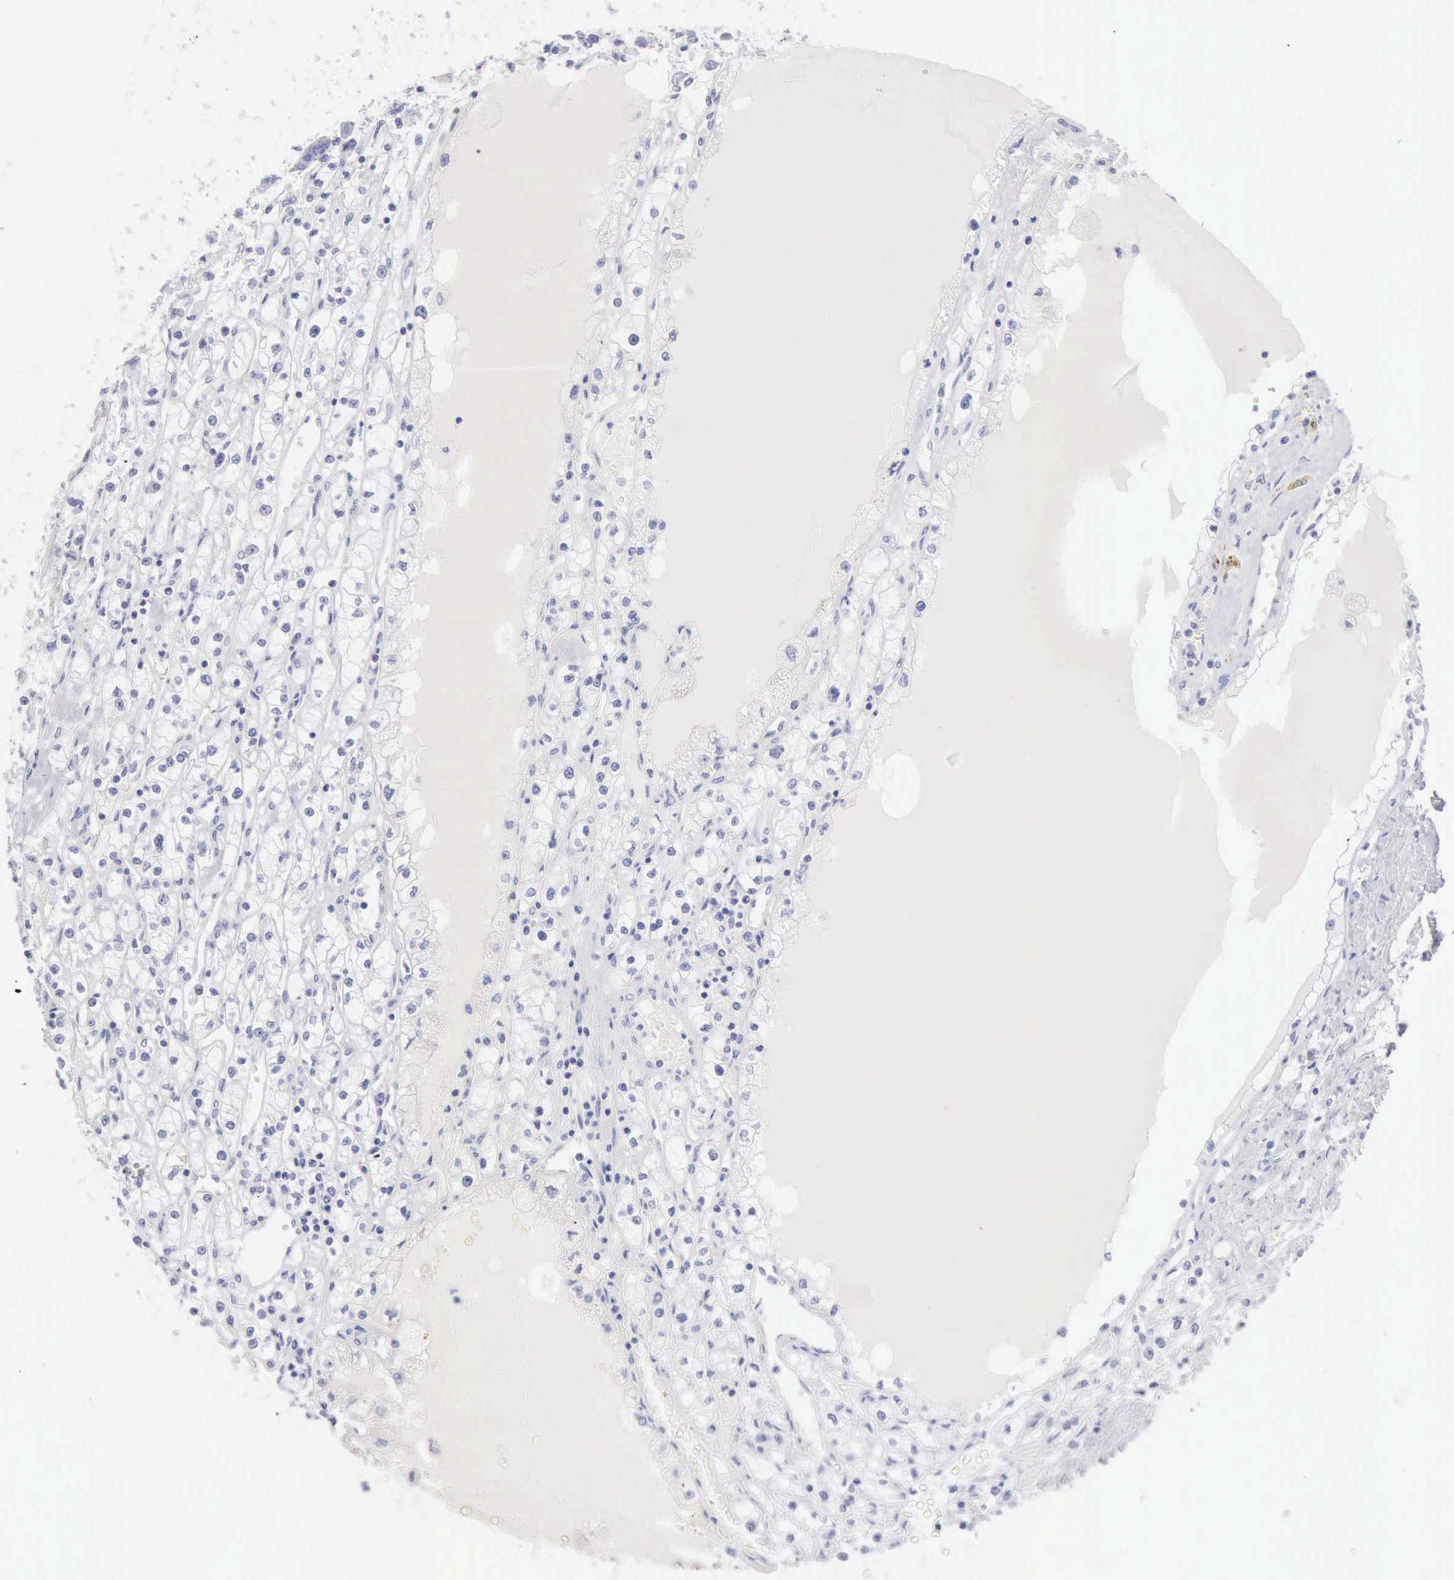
{"staining": {"intensity": "negative", "quantity": "none", "location": "none"}, "tissue": "renal cancer", "cell_type": "Tumor cells", "image_type": "cancer", "snomed": [{"axis": "morphology", "description": "Adenocarcinoma, NOS"}, {"axis": "topography", "description": "Kidney"}], "caption": "IHC image of renal adenocarcinoma stained for a protein (brown), which demonstrates no positivity in tumor cells. (Brightfield microscopy of DAB immunohistochemistry (IHC) at high magnification).", "gene": "KRT5", "patient": {"sex": "male", "age": 56}}